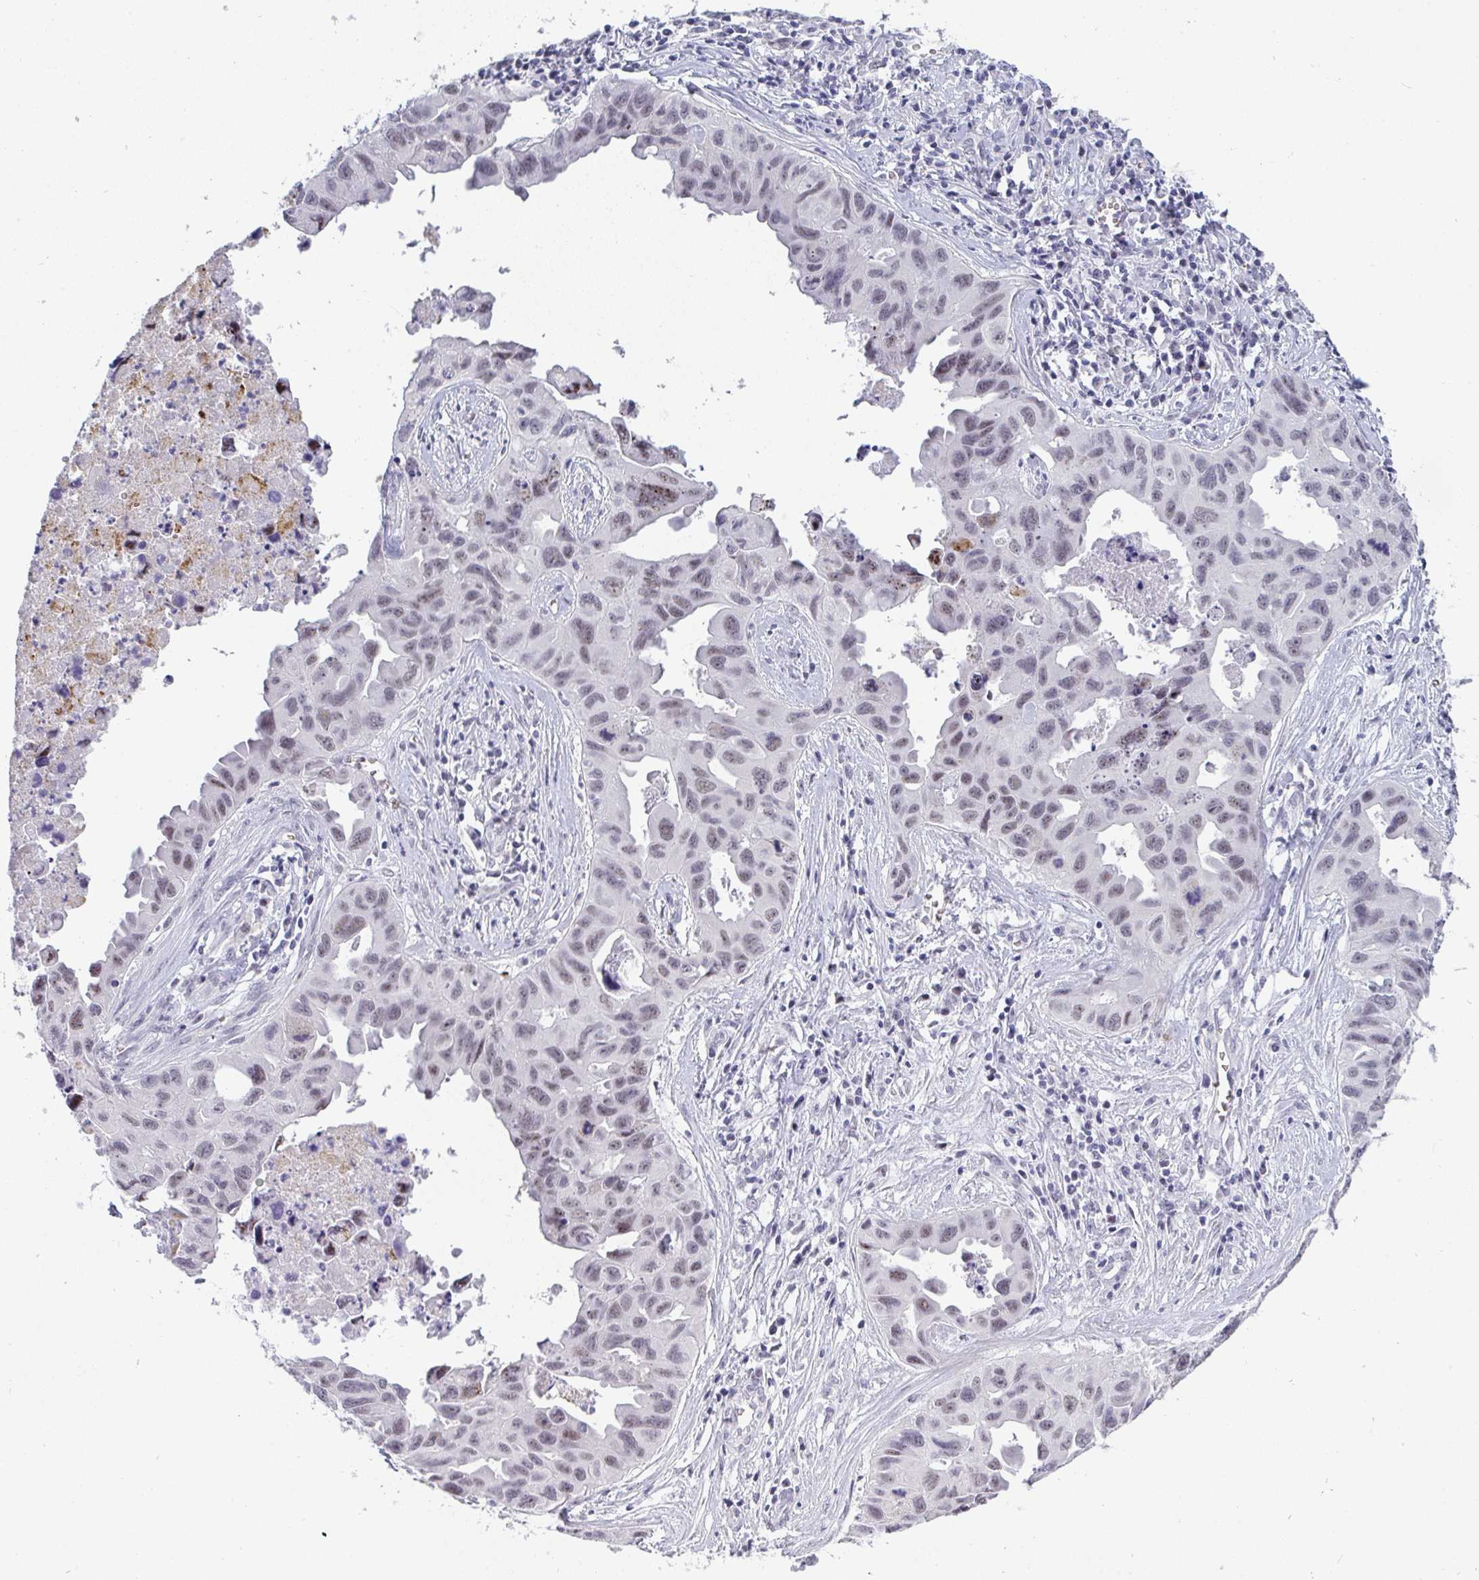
{"staining": {"intensity": "weak", "quantity": "25%-75%", "location": "nuclear"}, "tissue": "lung cancer", "cell_type": "Tumor cells", "image_type": "cancer", "snomed": [{"axis": "morphology", "description": "Adenocarcinoma, NOS"}, {"axis": "topography", "description": "Lymph node"}, {"axis": "topography", "description": "Lung"}], "caption": "Tumor cells exhibit low levels of weak nuclear positivity in approximately 25%-75% of cells in lung adenocarcinoma.", "gene": "TNMD", "patient": {"sex": "male", "age": 64}}